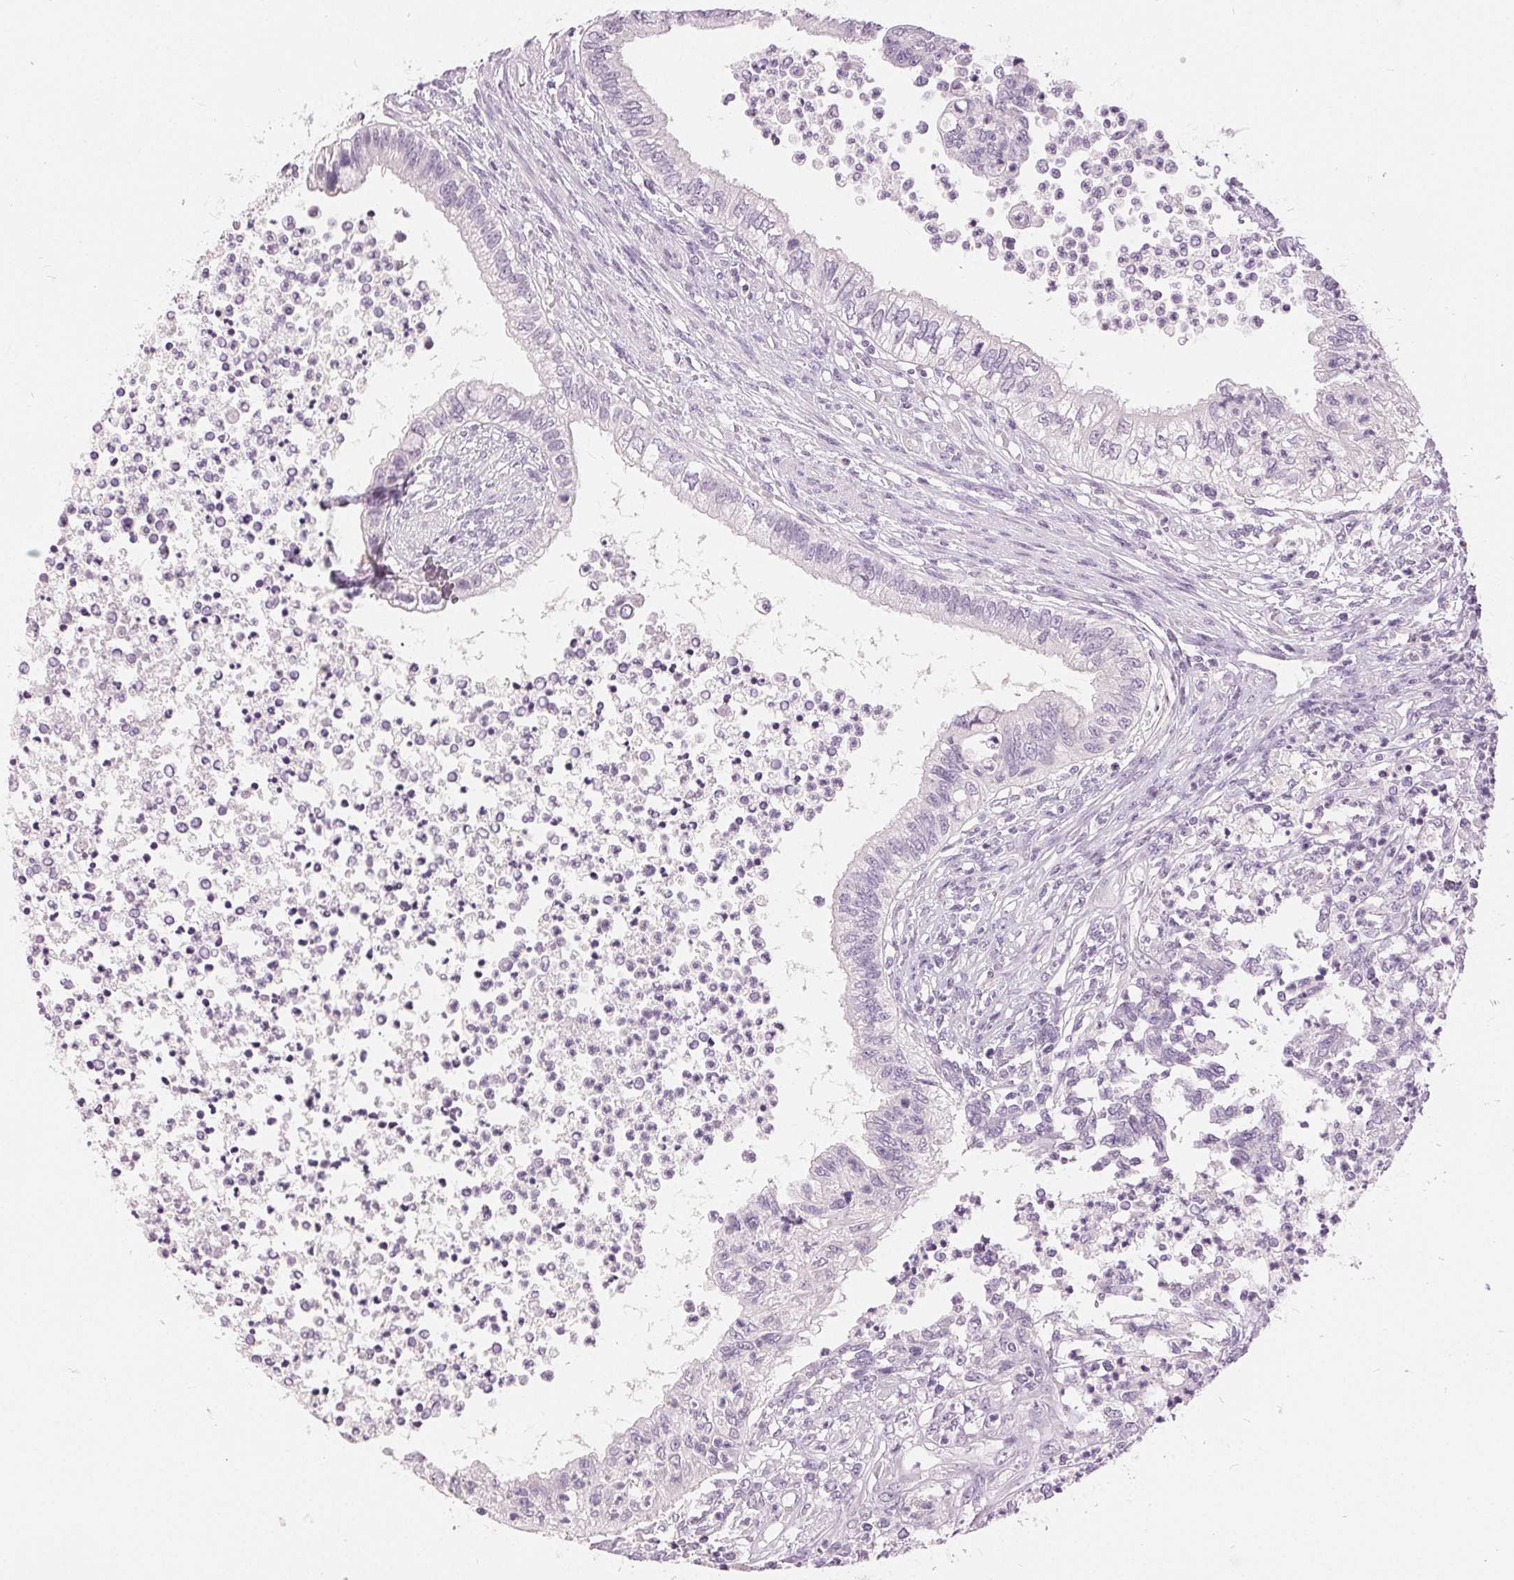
{"staining": {"intensity": "negative", "quantity": "none", "location": "none"}, "tissue": "testis cancer", "cell_type": "Tumor cells", "image_type": "cancer", "snomed": [{"axis": "morphology", "description": "Carcinoma, Embryonal, NOS"}, {"axis": "topography", "description": "Testis"}], "caption": "Tumor cells show no significant positivity in embryonal carcinoma (testis).", "gene": "DSG3", "patient": {"sex": "male", "age": 26}}